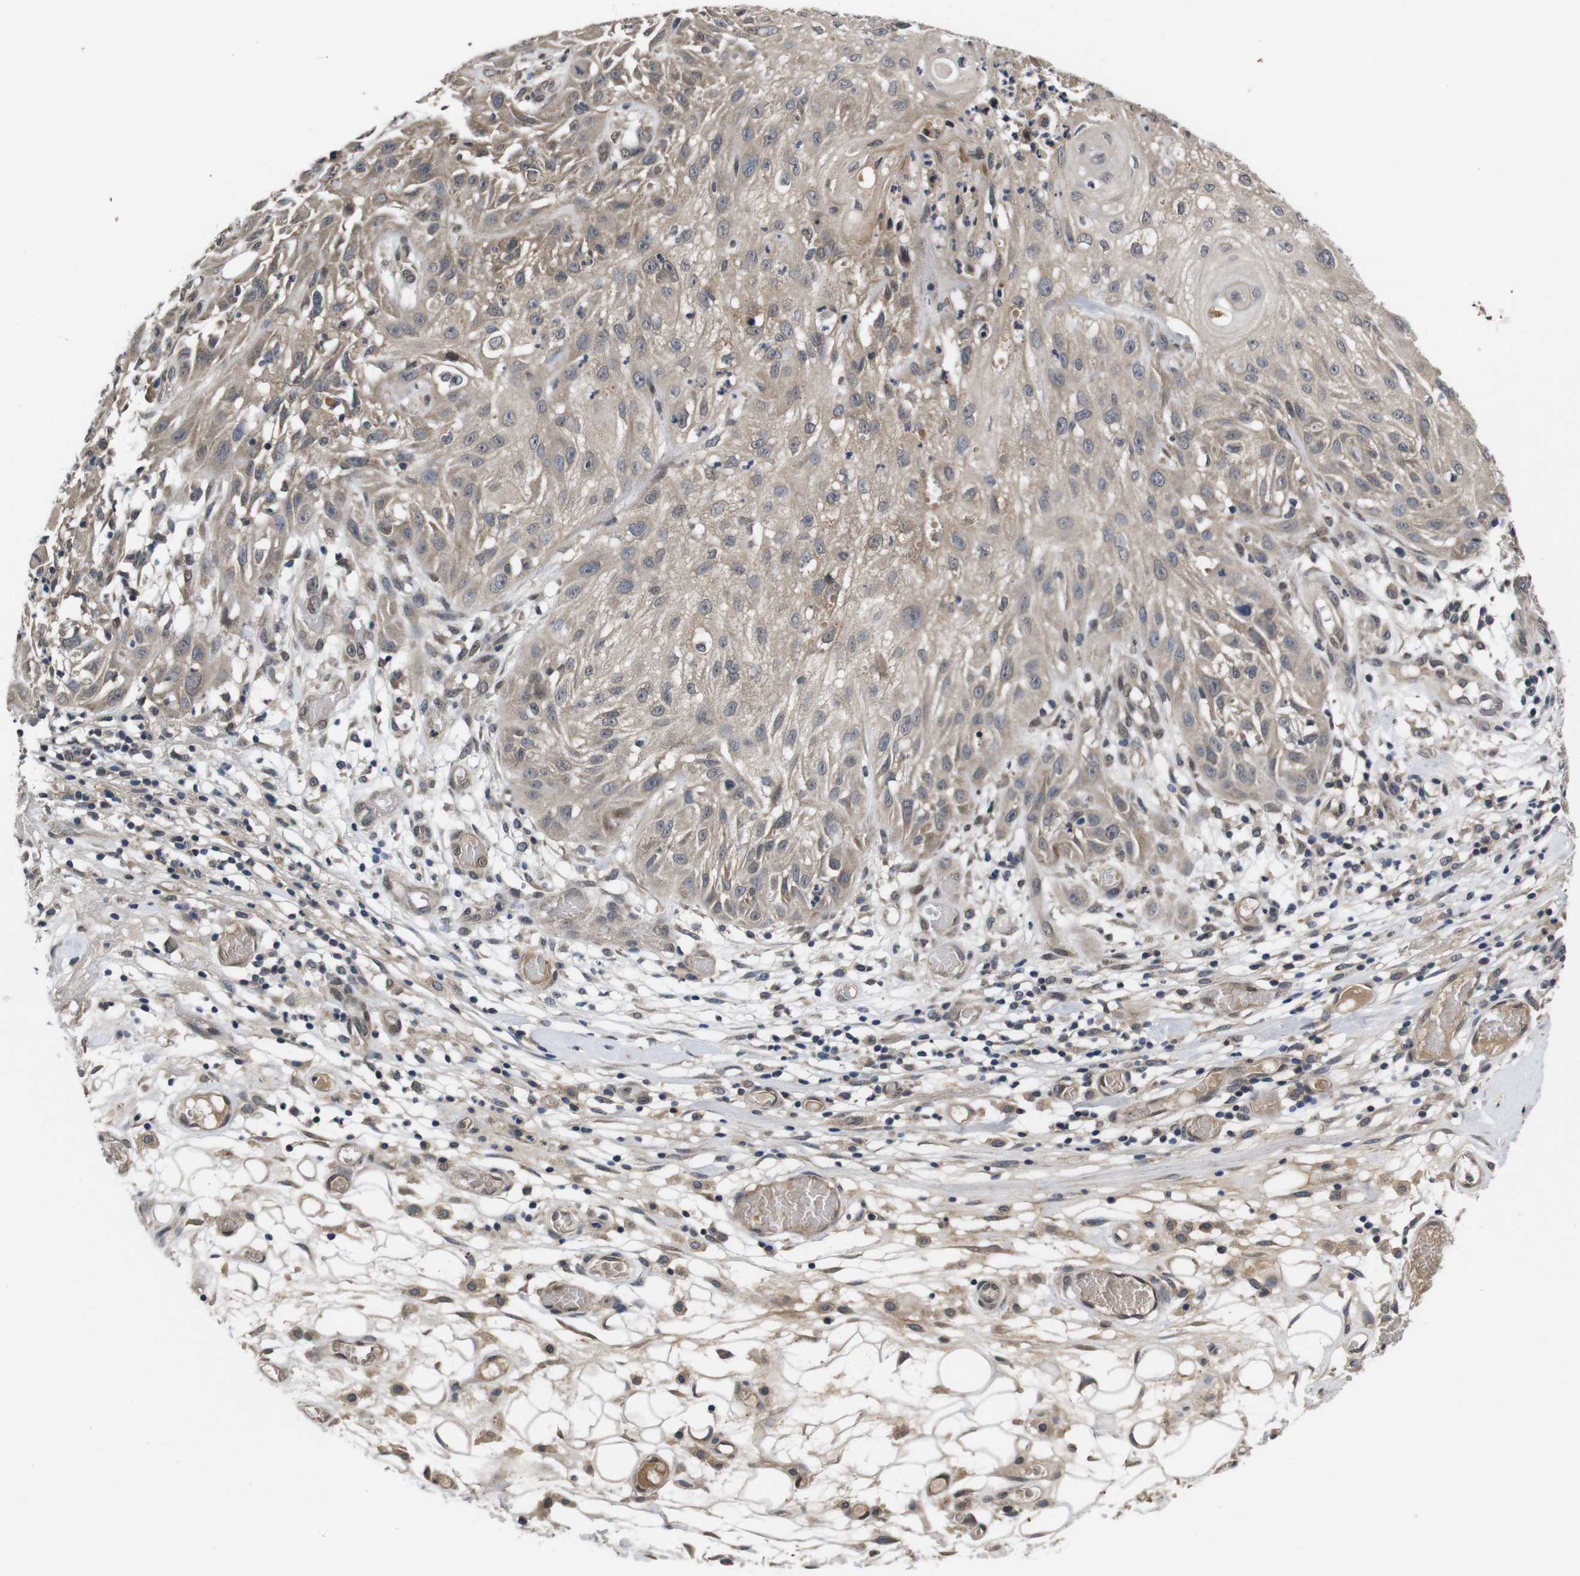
{"staining": {"intensity": "weak", "quantity": ">75%", "location": "cytoplasmic/membranous"}, "tissue": "skin cancer", "cell_type": "Tumor cells", "image_type": "cancer", "snomed": [{"axis": "morphology", "description": "Squamous cell carcinoma, NOS"}, {"axis": "topography", "description": "Skin"}], "caption": "Immunohistochemical staining of human skin cancer (squamous cell carcinoma) displays low levels of weak cytoplasmic/membranous protein expression in approximately >75% of tumor cells.", "gene": "ZBTB46", "patient": {"sex": "male", "age": 75}}